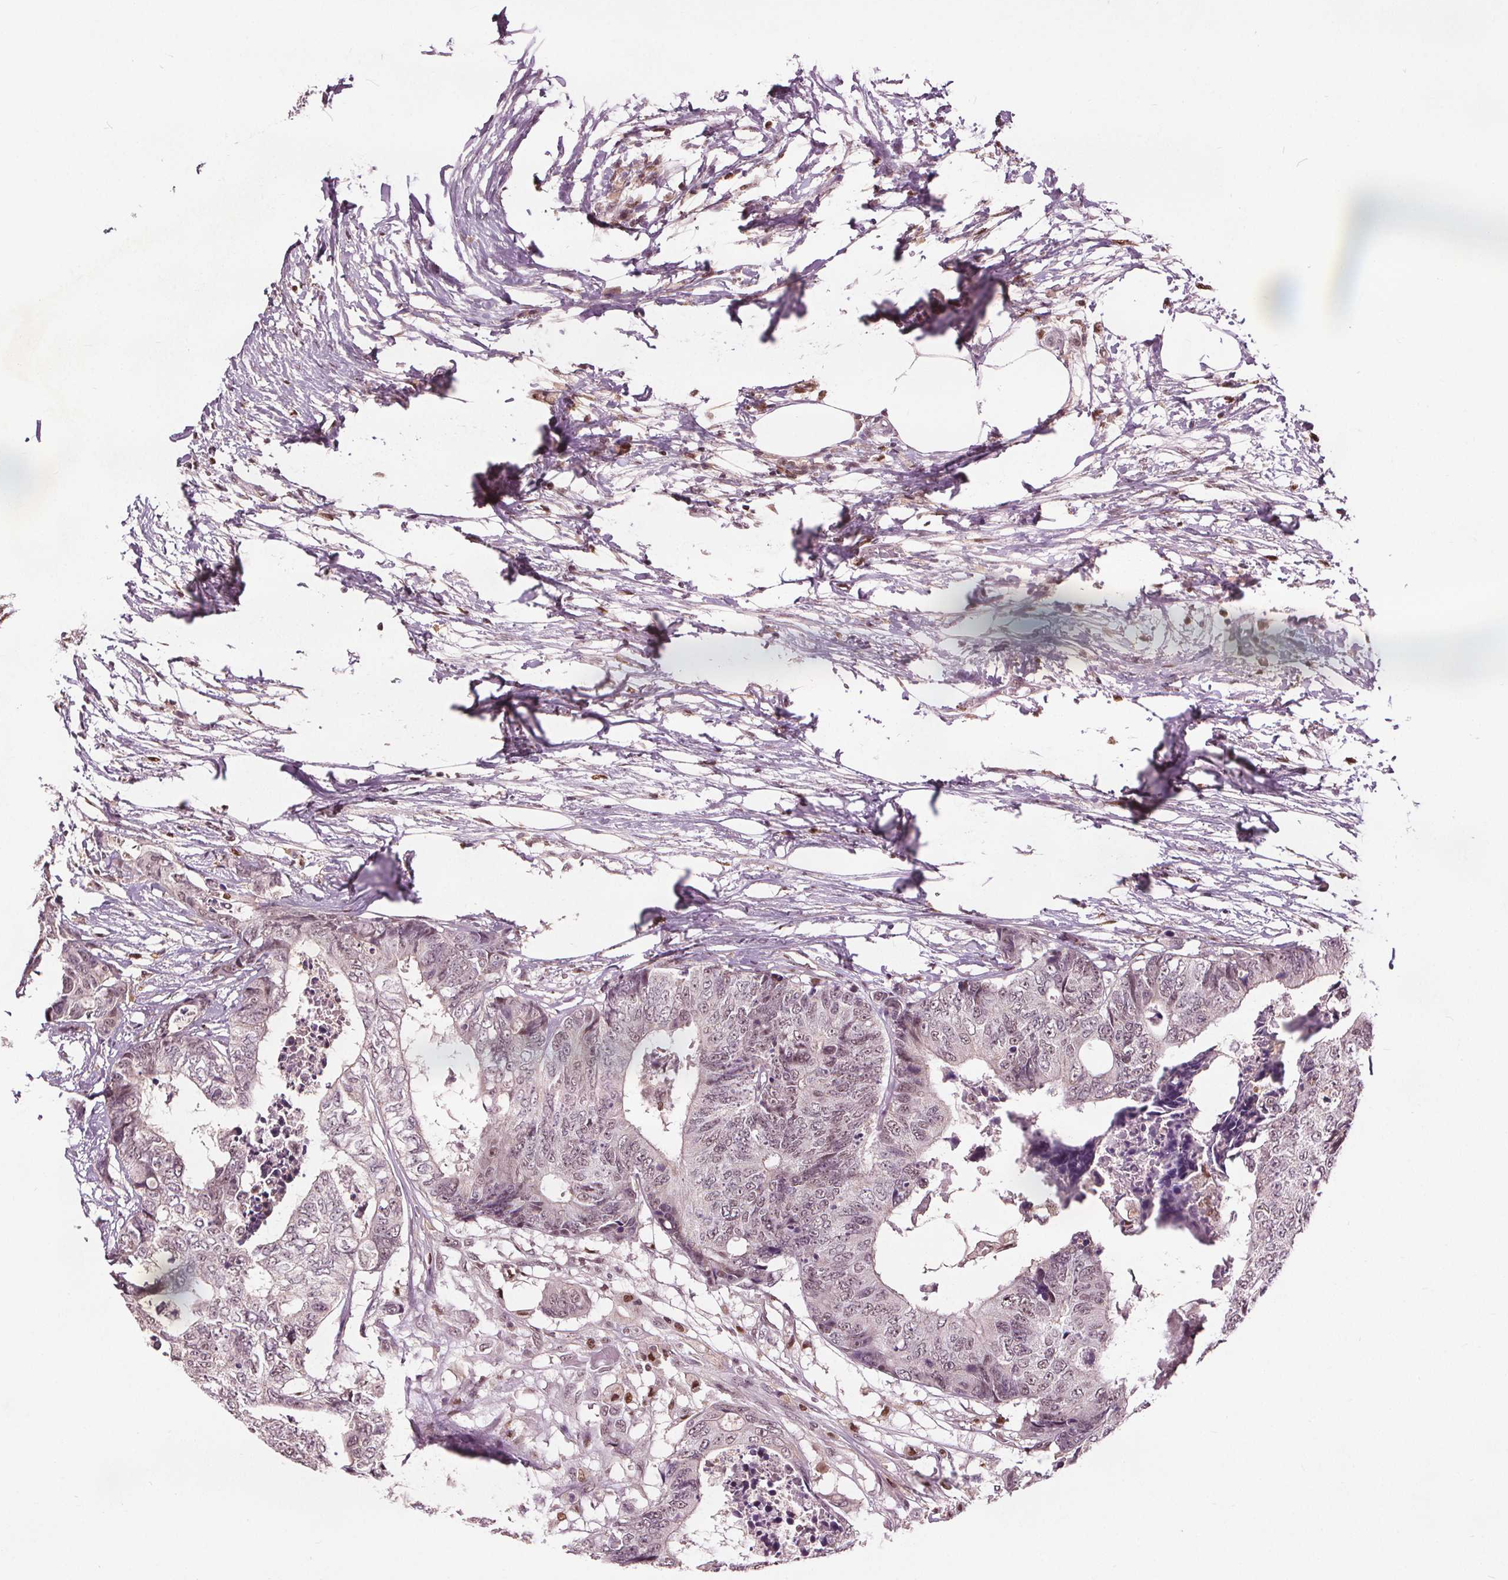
{"staining": {"intensity": "weak", "quantity": ">75%", "location": "nuclear"}, "tissue": "colorectal cancer", "cell_type": "Tumor cells", "image_type": "cancer", "snomed": [{"axis": "morphology", "description": "Adenocarcinoma, NOS"}, {"axis": "topography", "description": "Colon"}], "caption": "Human colorectal adenocarcinoma stained for a protein (brown) reveals weak nuclear positive positivity in approximately >75% of tumor cells.", "gene": "DDX11", "patient": {"sex": "female", "age": 48}}